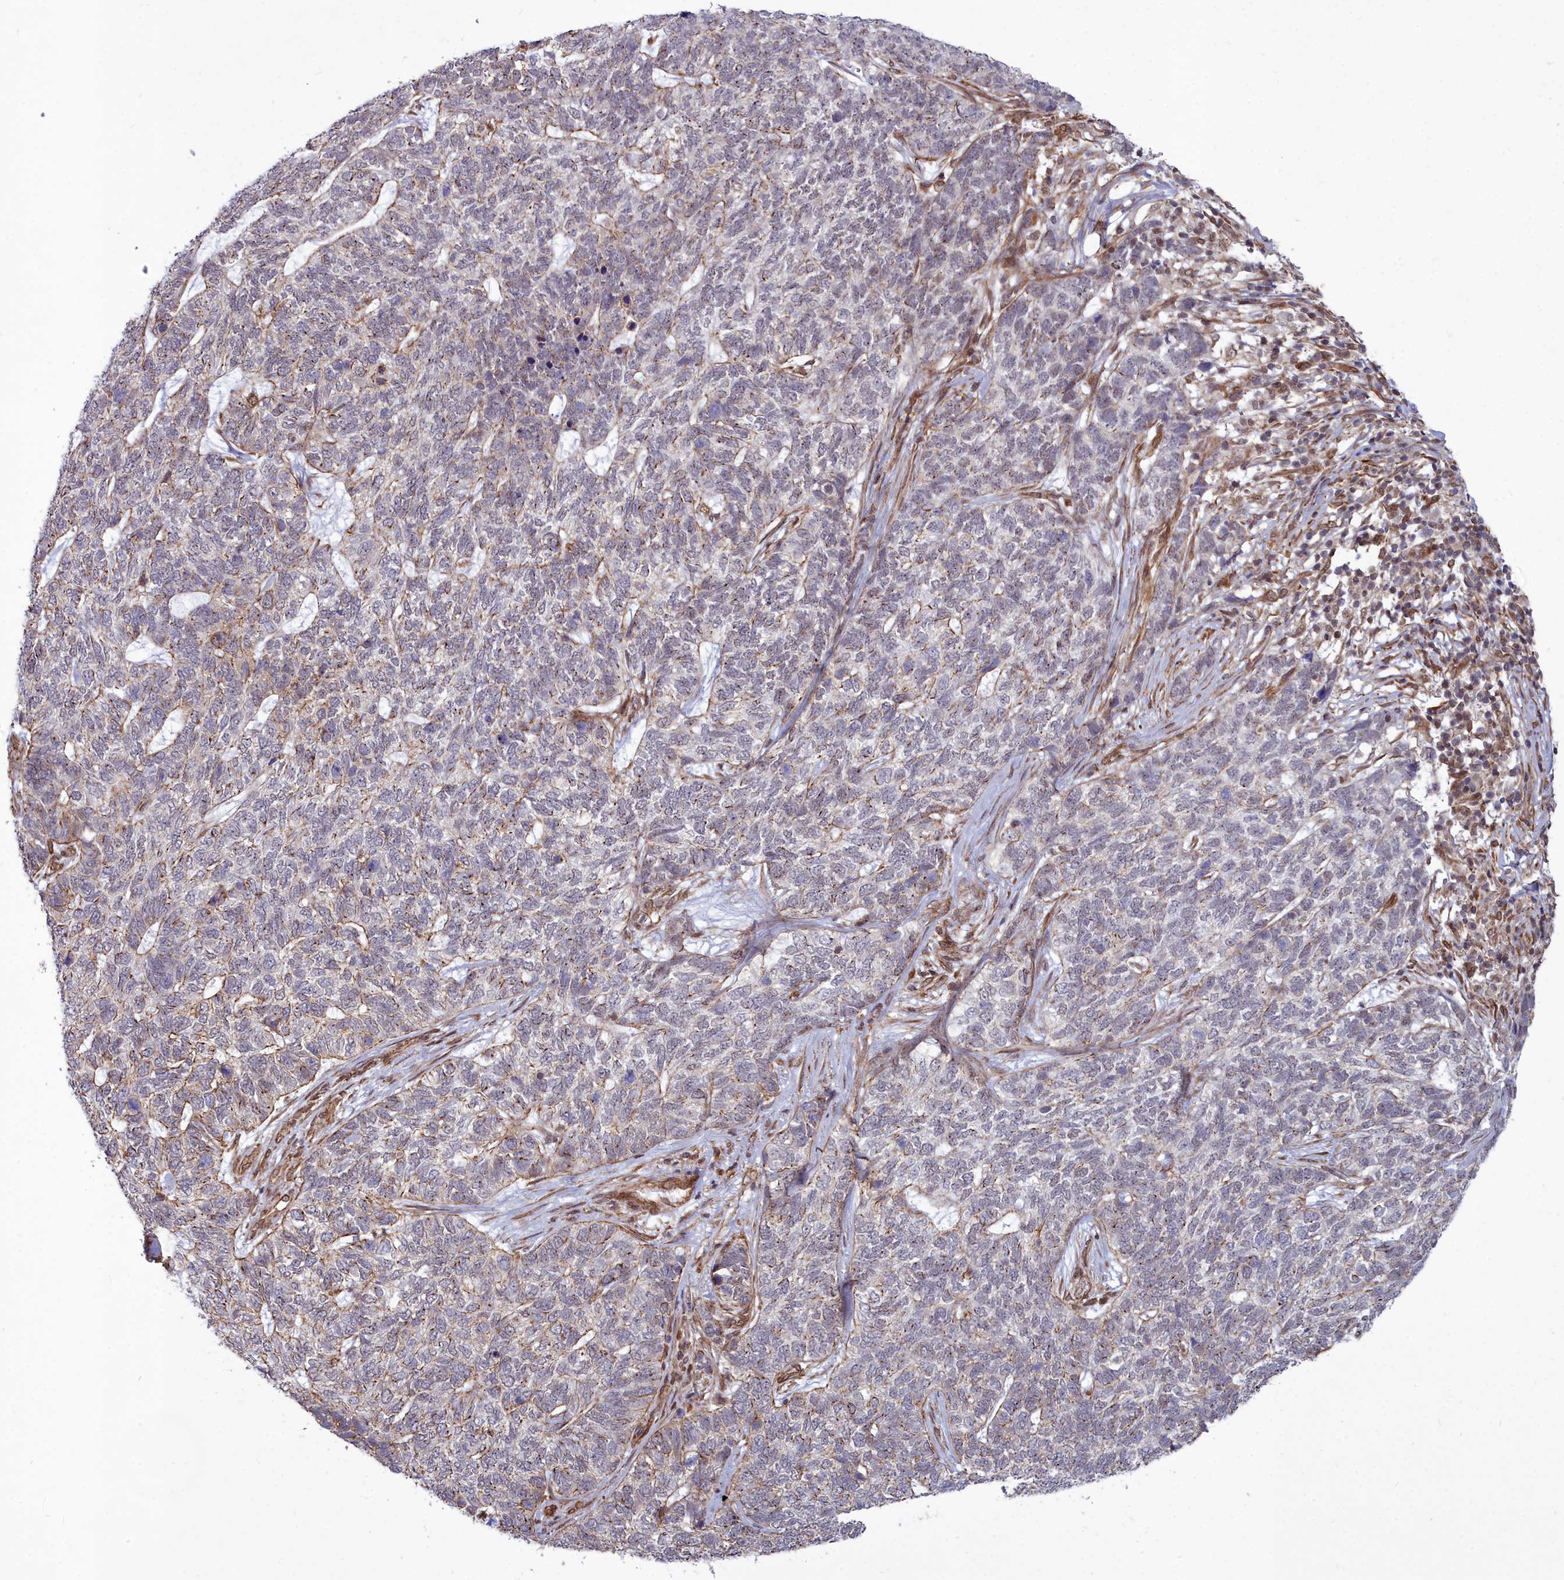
{"staining": {"intensity": "moderate", "quantity": "<25%", "location": "cytoplasmic/membranous"}, "tissue": "skin cancer", "cell_type": "Tumor cells", "image_type": "cancer", "snomed": [{"axis": "morphology", "description": "Basal cell carcinoma"}, {"axis": "topography", "description": "Skin"}], "caption": "A brown stain shows moderate cytoplasmic/membranous positivity of a protein in human basal cell carcinoma (skin) tumor cells.", "gene": "YJU2", "patient": {"sex": "female", "age": 65}}